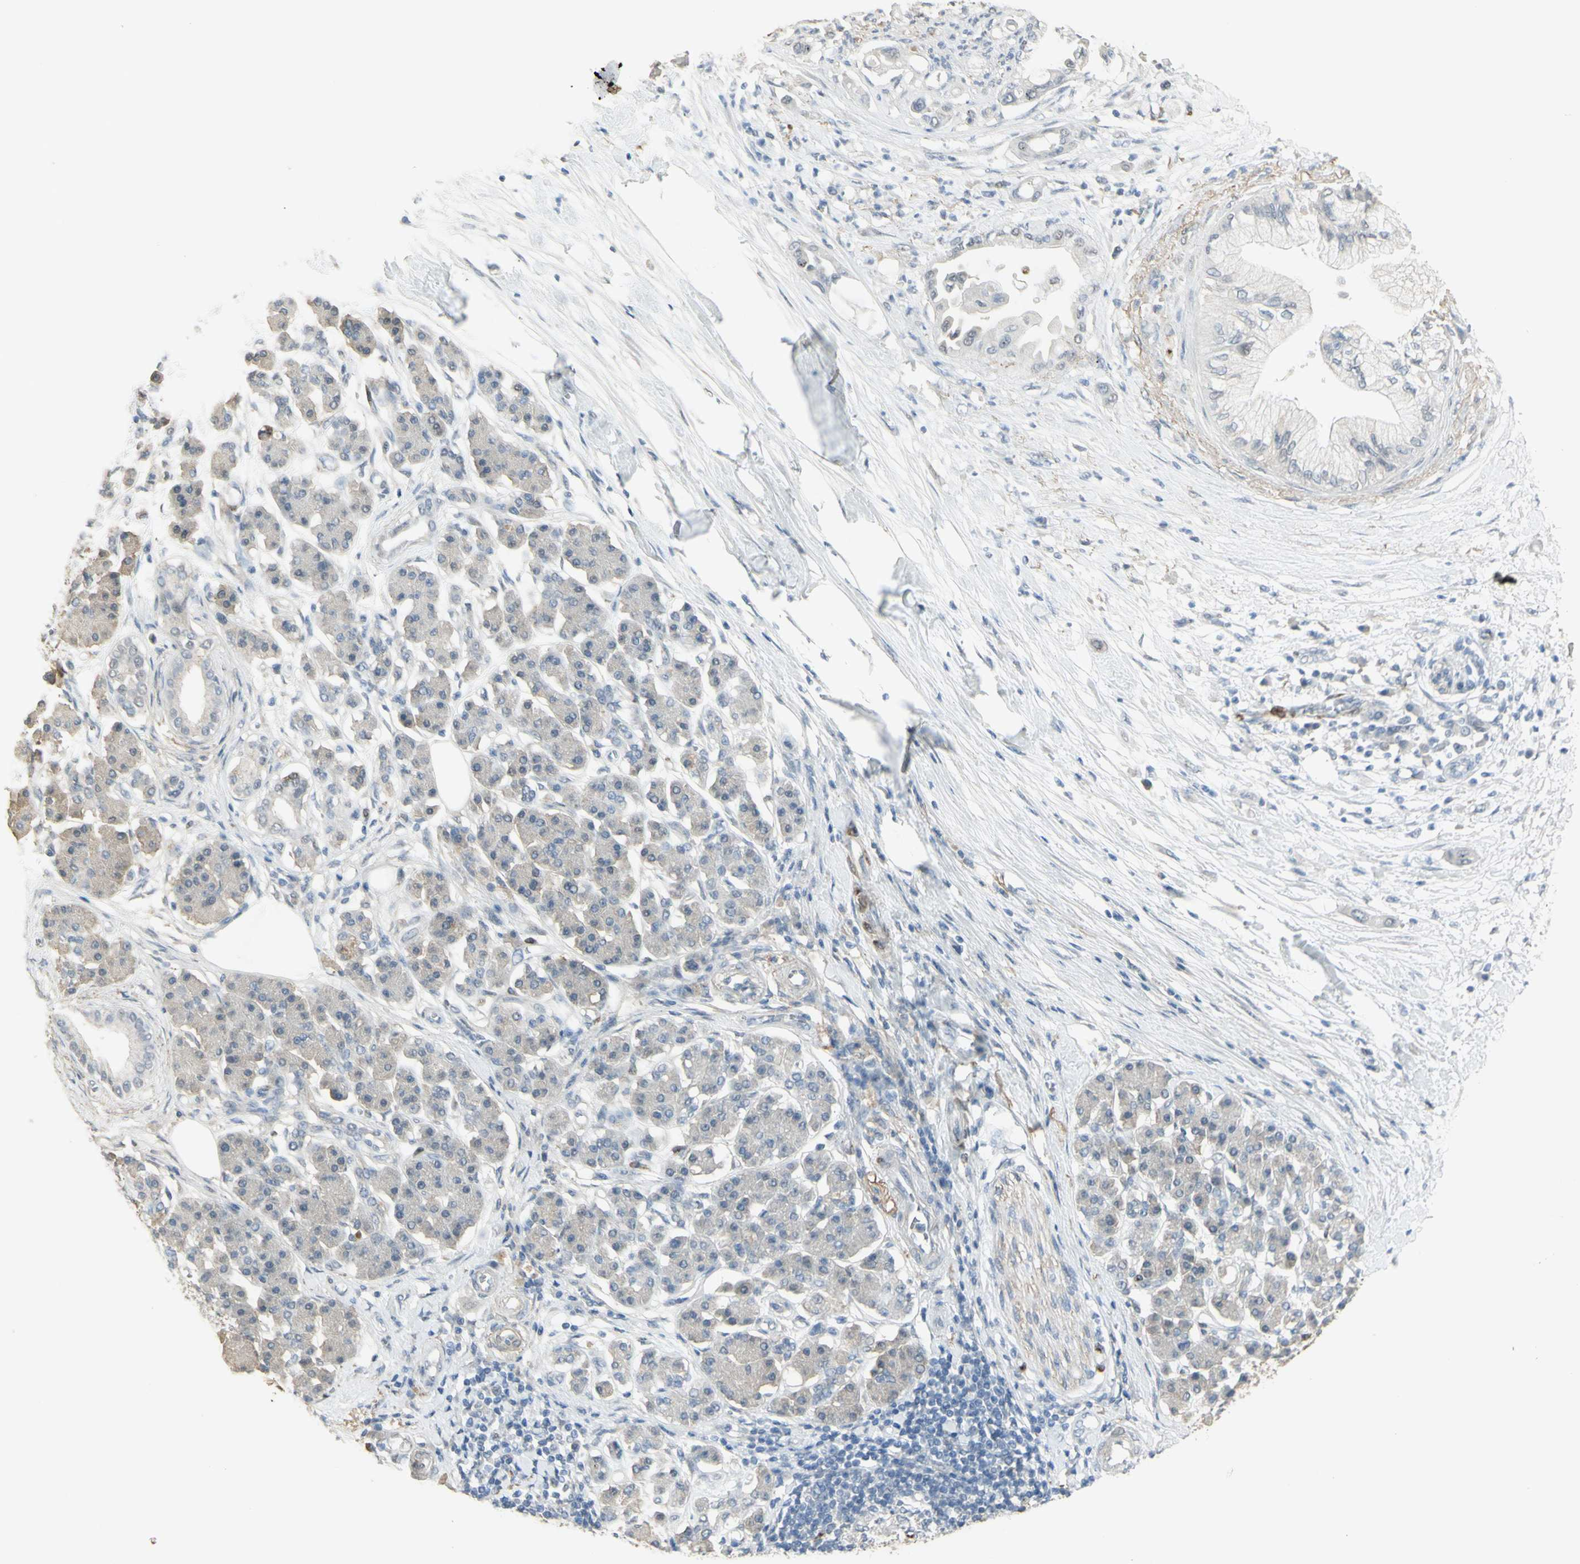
{"staining": {"intensity": "negative", "quantity": "none", "location": "none"}, "tissue": "pancreatic cancer", "cell_type": "Tumor cells", "image_type": "cancer", "snomed": [{"axis": "morphology", "description": "Adenocarcinoma, NOS"}, {"axis": "morphology", "description": "Adenocarcinoma, metastatic, NOS"}, {"axis": "topography", "description": "Lymph node"}, {"axis": "topography", "description": "Pancreas"}, {"axis": "topography", "description": "Duodenum"}], "caption": "Immunohistochemistry (IHC) micrograph of metastatic adenocarcinoma (pancreatic) stained for a protein (brown), which exhibits no staining in tumor cells.", "gene": "MUC3A", "patient": {"sex": "female", "age": 64}}